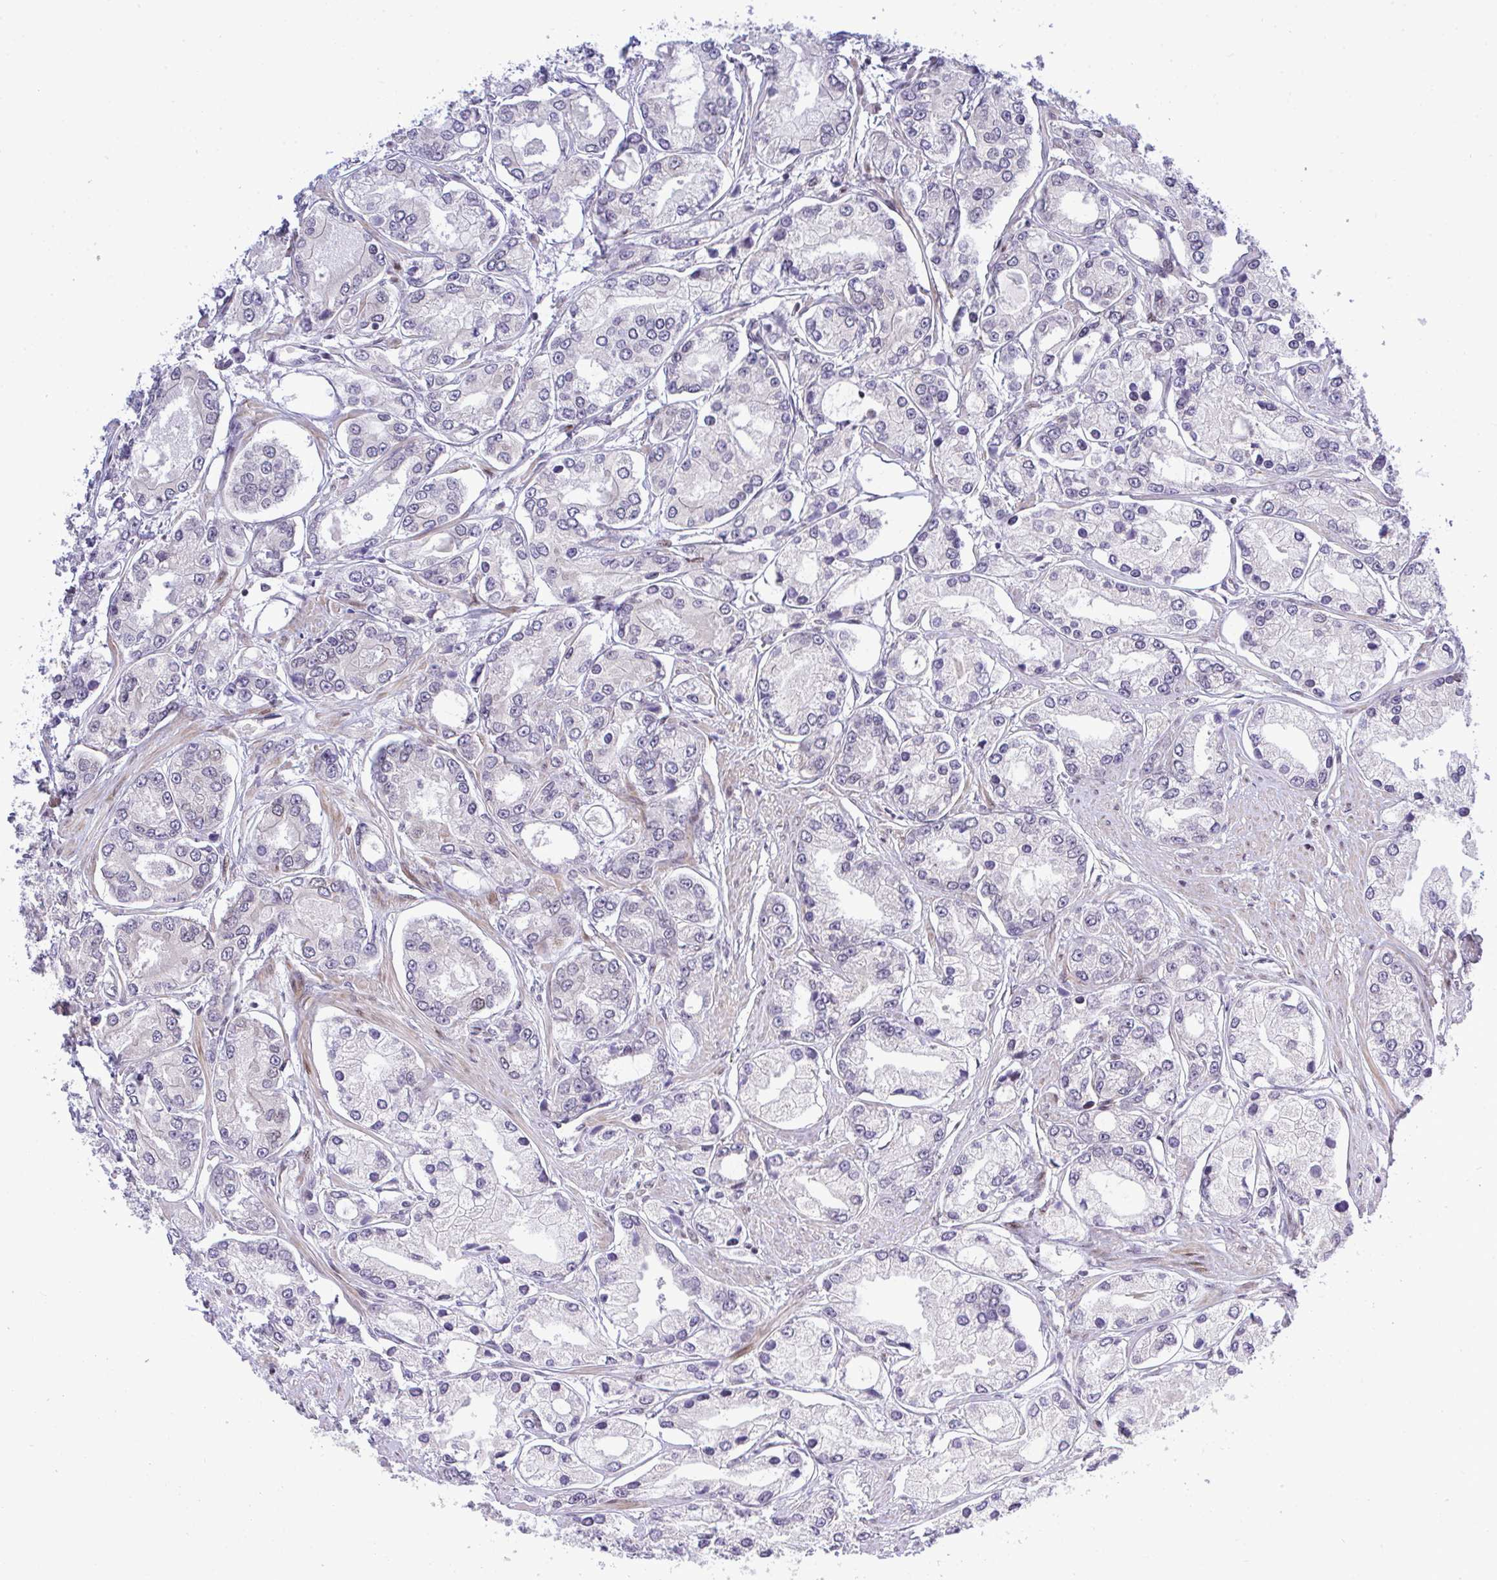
{"staining": {"intensity": "weak", "quantity": "<25%", "location": "nuclear"}, "tissue": "prostate cancer", "cell_type": "Tumor cells", "image_type": "cancer", "snomed": [{"axis": "morphology", "description": "Adenocarcinoma, High grade"}, {"axis": "topography", "description": "Prostate"}], "caption": "IHC micrograph of human prostate cancer (high-grade adenocarcinoma) stained for a protein (brown), which shows no positivity in tumor cells.", "gene": "CASTOR2", "patient": {"sex": "male", "age": 66}}